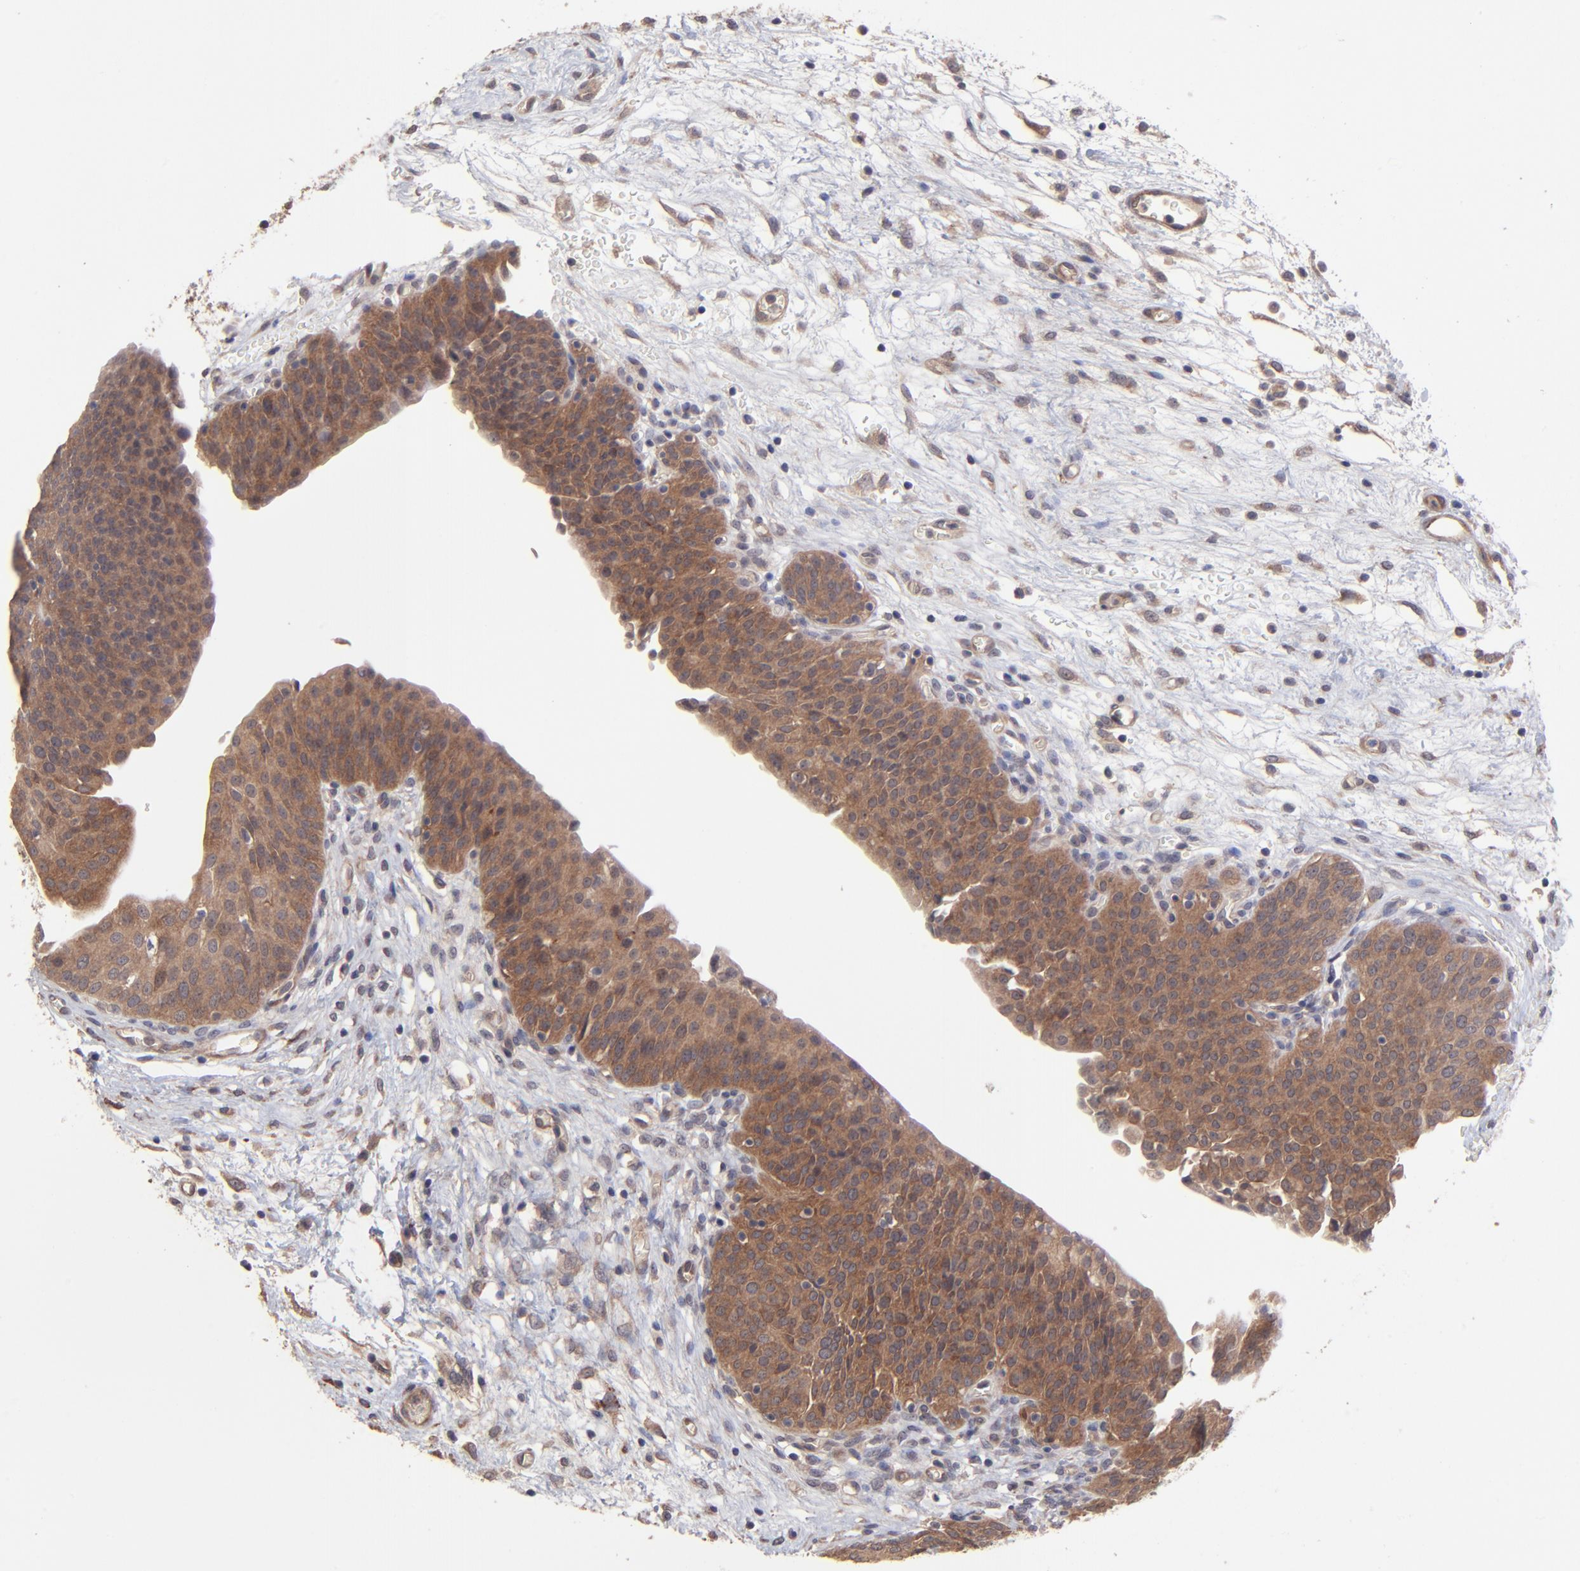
{"staining": {"intensity": "strong", "quantity": ">75%", "location": "cytoplasmic/membranous"}, "tissue": "urinary bladder", "cell_type": "Urothelial cells", "image_type": "normal", "snomed": [{"axis": "morphology", "description": "Normal tissue, NOS"}, {"axis": "topography", "description": "Smooth muscle"}, {"axis": "topography", "description": "Urinary bladder"}], "caption": "IHC micrograph of unremarkable urinary bladder: urinary bladder stained using immunohistochemistry (IHC) shows high levels of strong protein expression localized specifically in the cytoplasmic/membranous of urothelial cells, appearing as a cytoplasmic/membranous brown color.", "gene": "ZNF780A", "patient": {"sex": "male", "age": 35}}